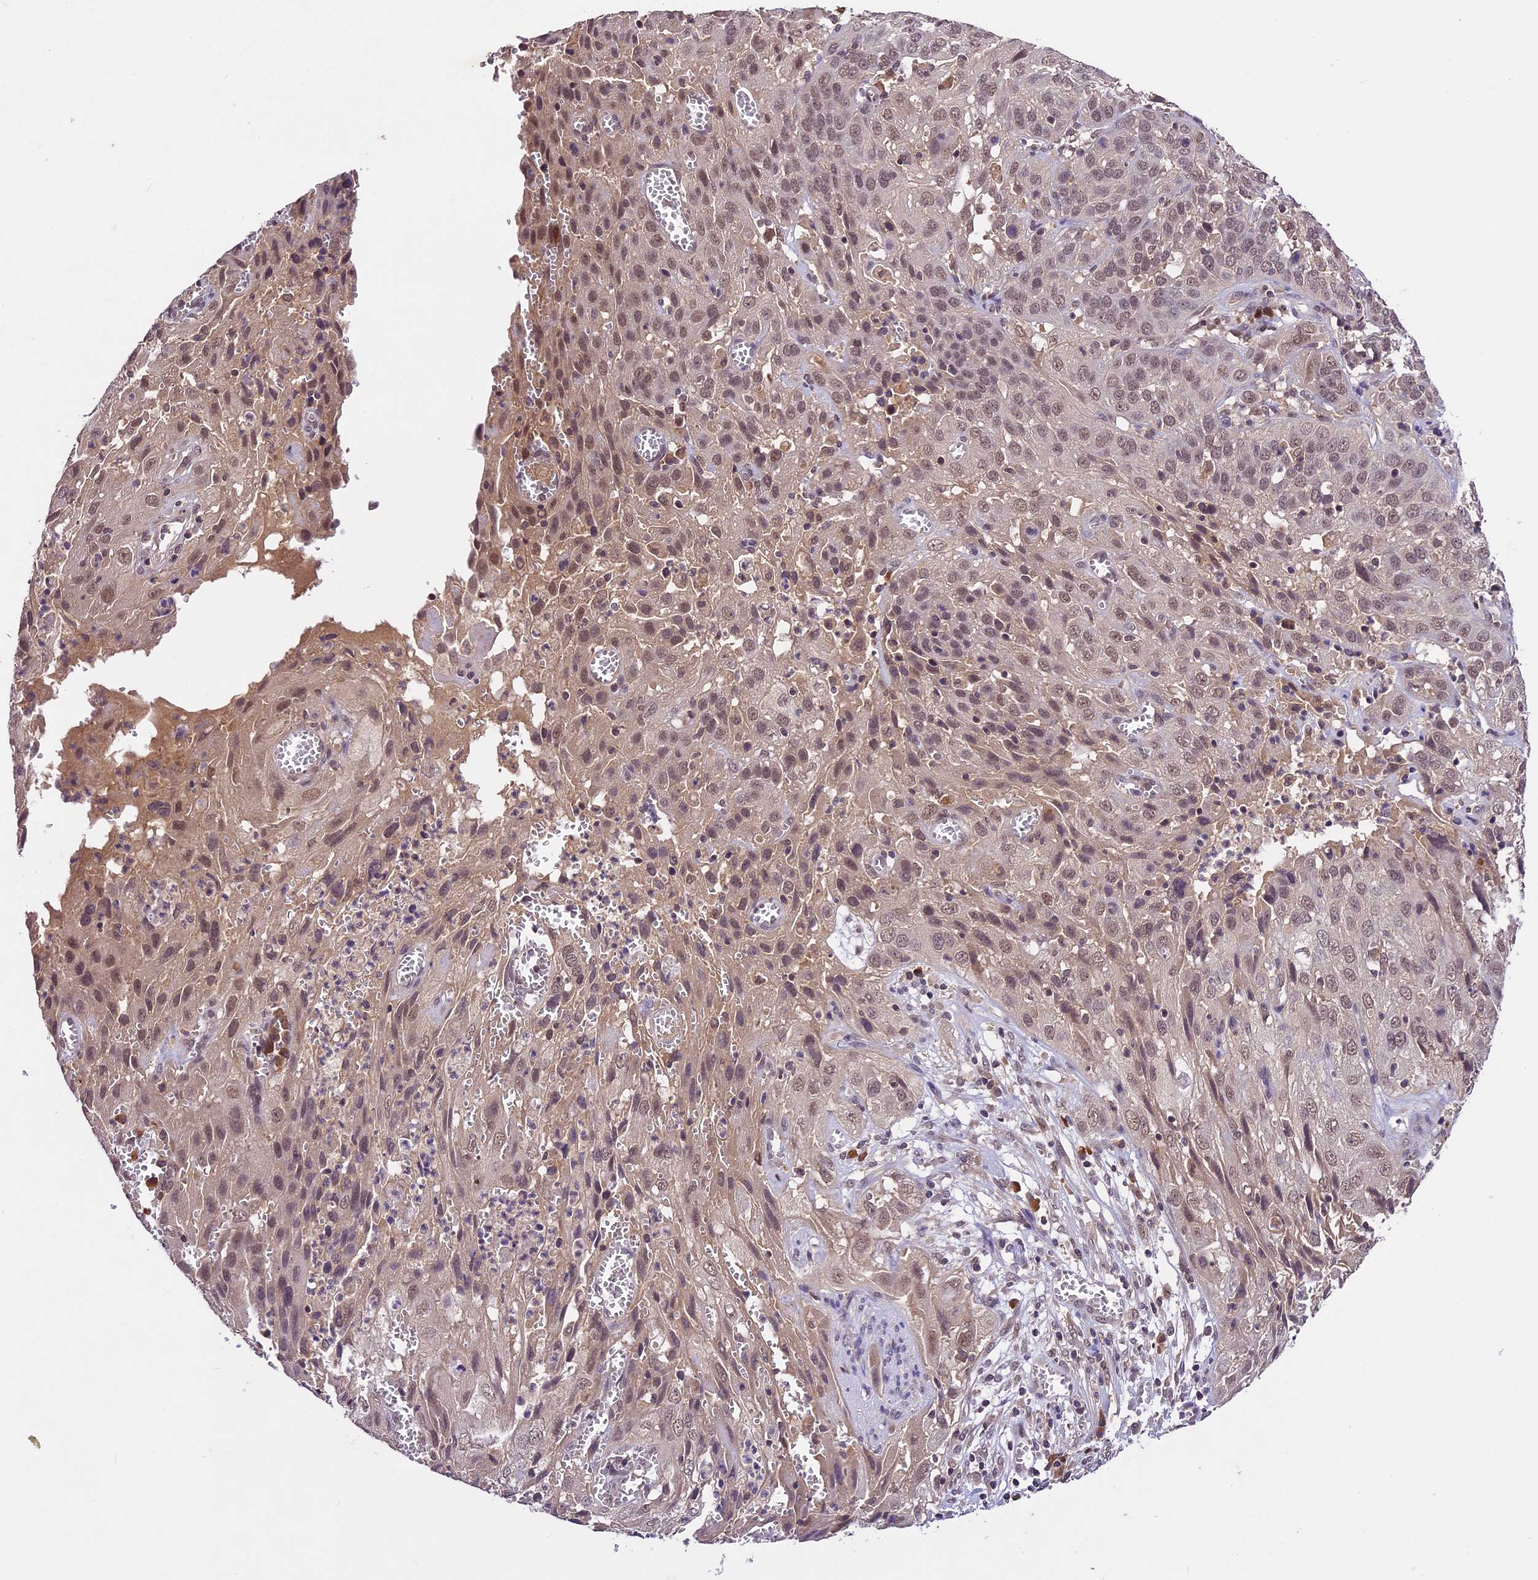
{"staining": {"intensity": "moderate", "quantity": ">75%", "location": "nuclear"}, "tissue": "cervical cancer", "cell_type": "Tumor cells", "image_type": "cancer", "snomed": [{"axis": "morphology", "description": "Squamous cell carcinoma, NOS"}, {"axis": "topography", "description": "Cervix"}], "caption": "A histopathology image showing moderate nuclear staining in about >75% of tumor cells in cervical cancer (squamous cell carcinoma), as visualized by brown immunohistochemical staining.", "gene": "ATP10A", "patient": {"sex": "female", "age": 32}}